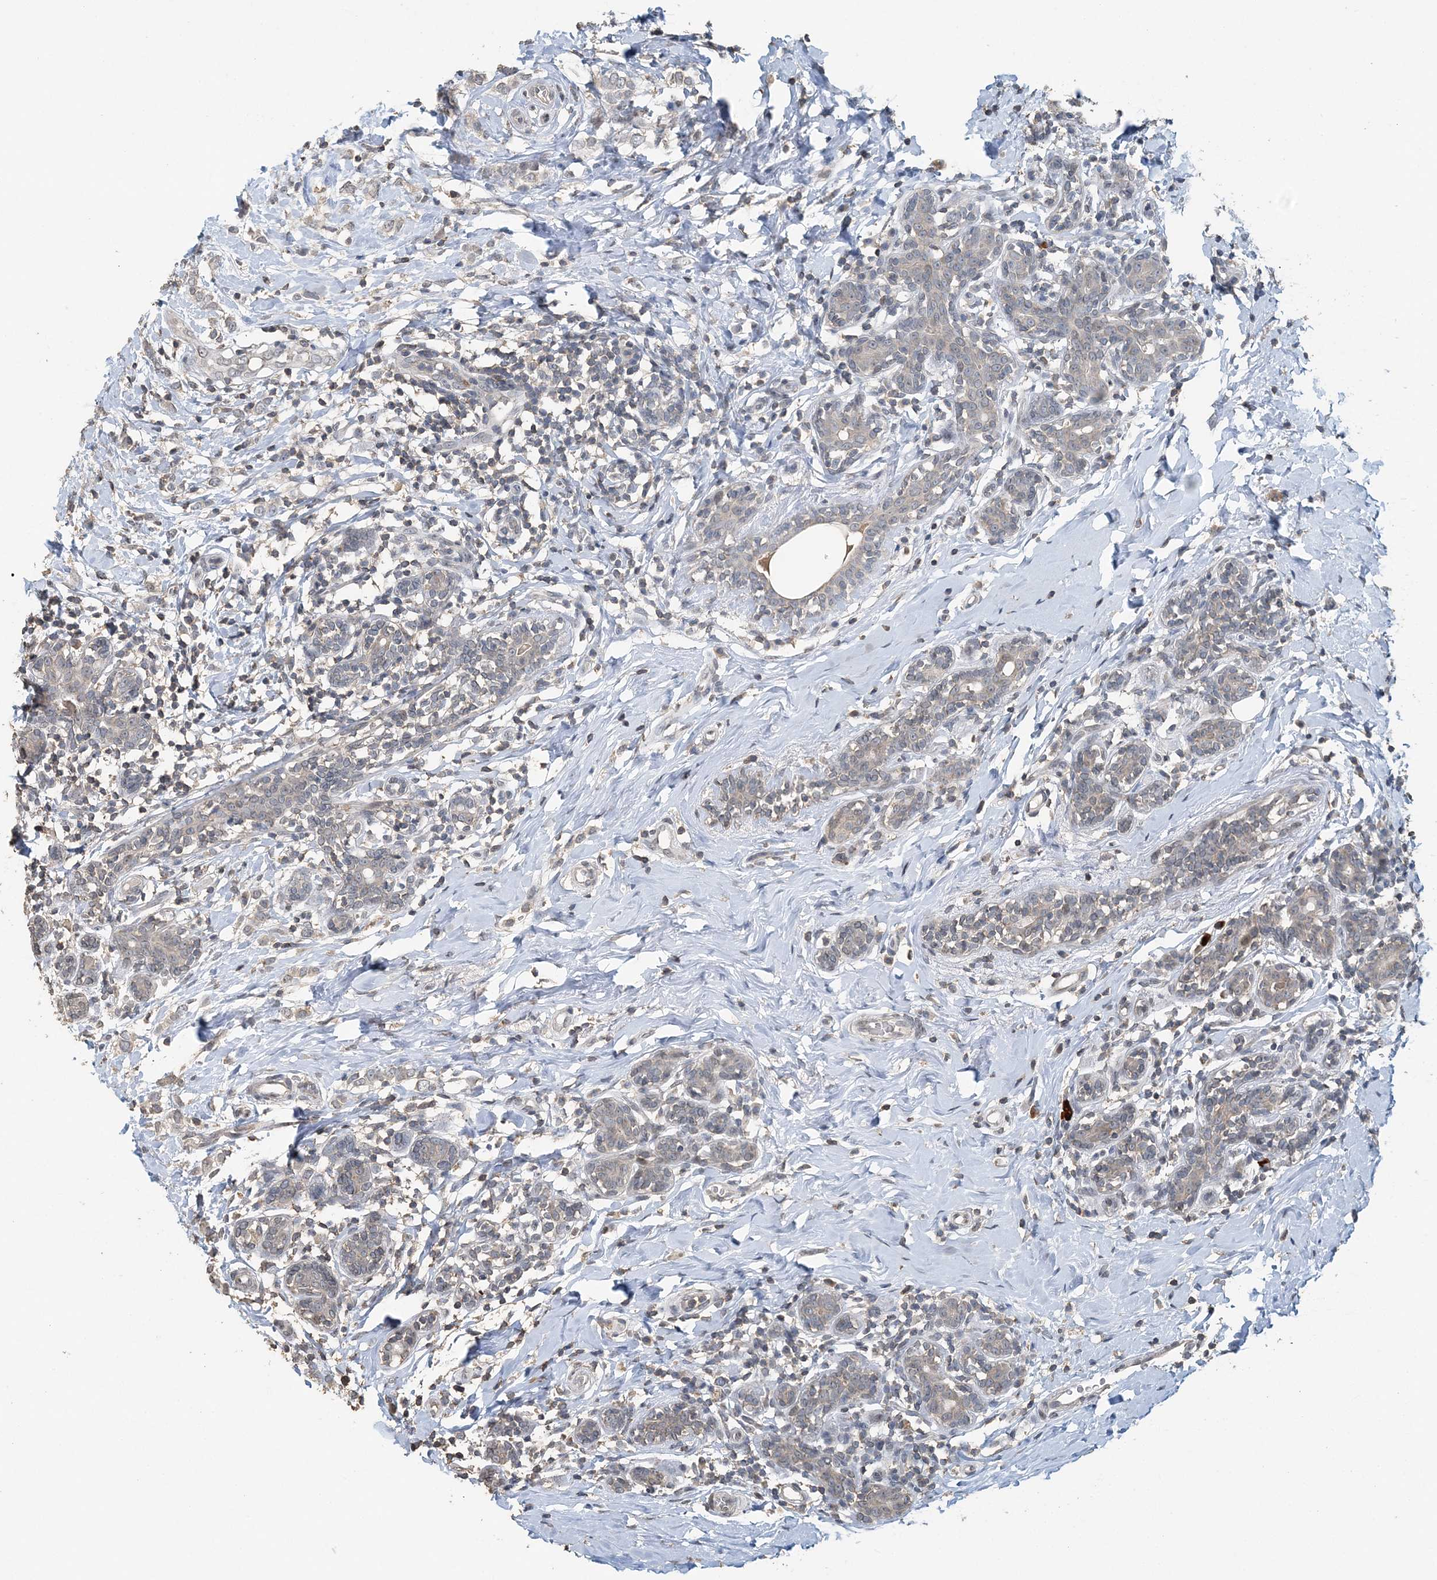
{"staining": {"intensity": "negative", "quantity": "none", "location": "none"}, "tissue": "breast cancer", "cell_type": "Tumor cells", "image_type": "cancer", "snomed": [{"axis": "morphology", "description": "Normal tissue, NOS"}, {"axis": "morphology", "description": "Lobular carcinoma"}, {"axis": "topography", "description": "Breast"}], "caption": "Breast cancer (lobular carcinoma) was stained to show a protein in brown. There is no significant positivity in tumor cells.", "gene": "FAM110A", "patient": {"sex": "female", "age": 47}}